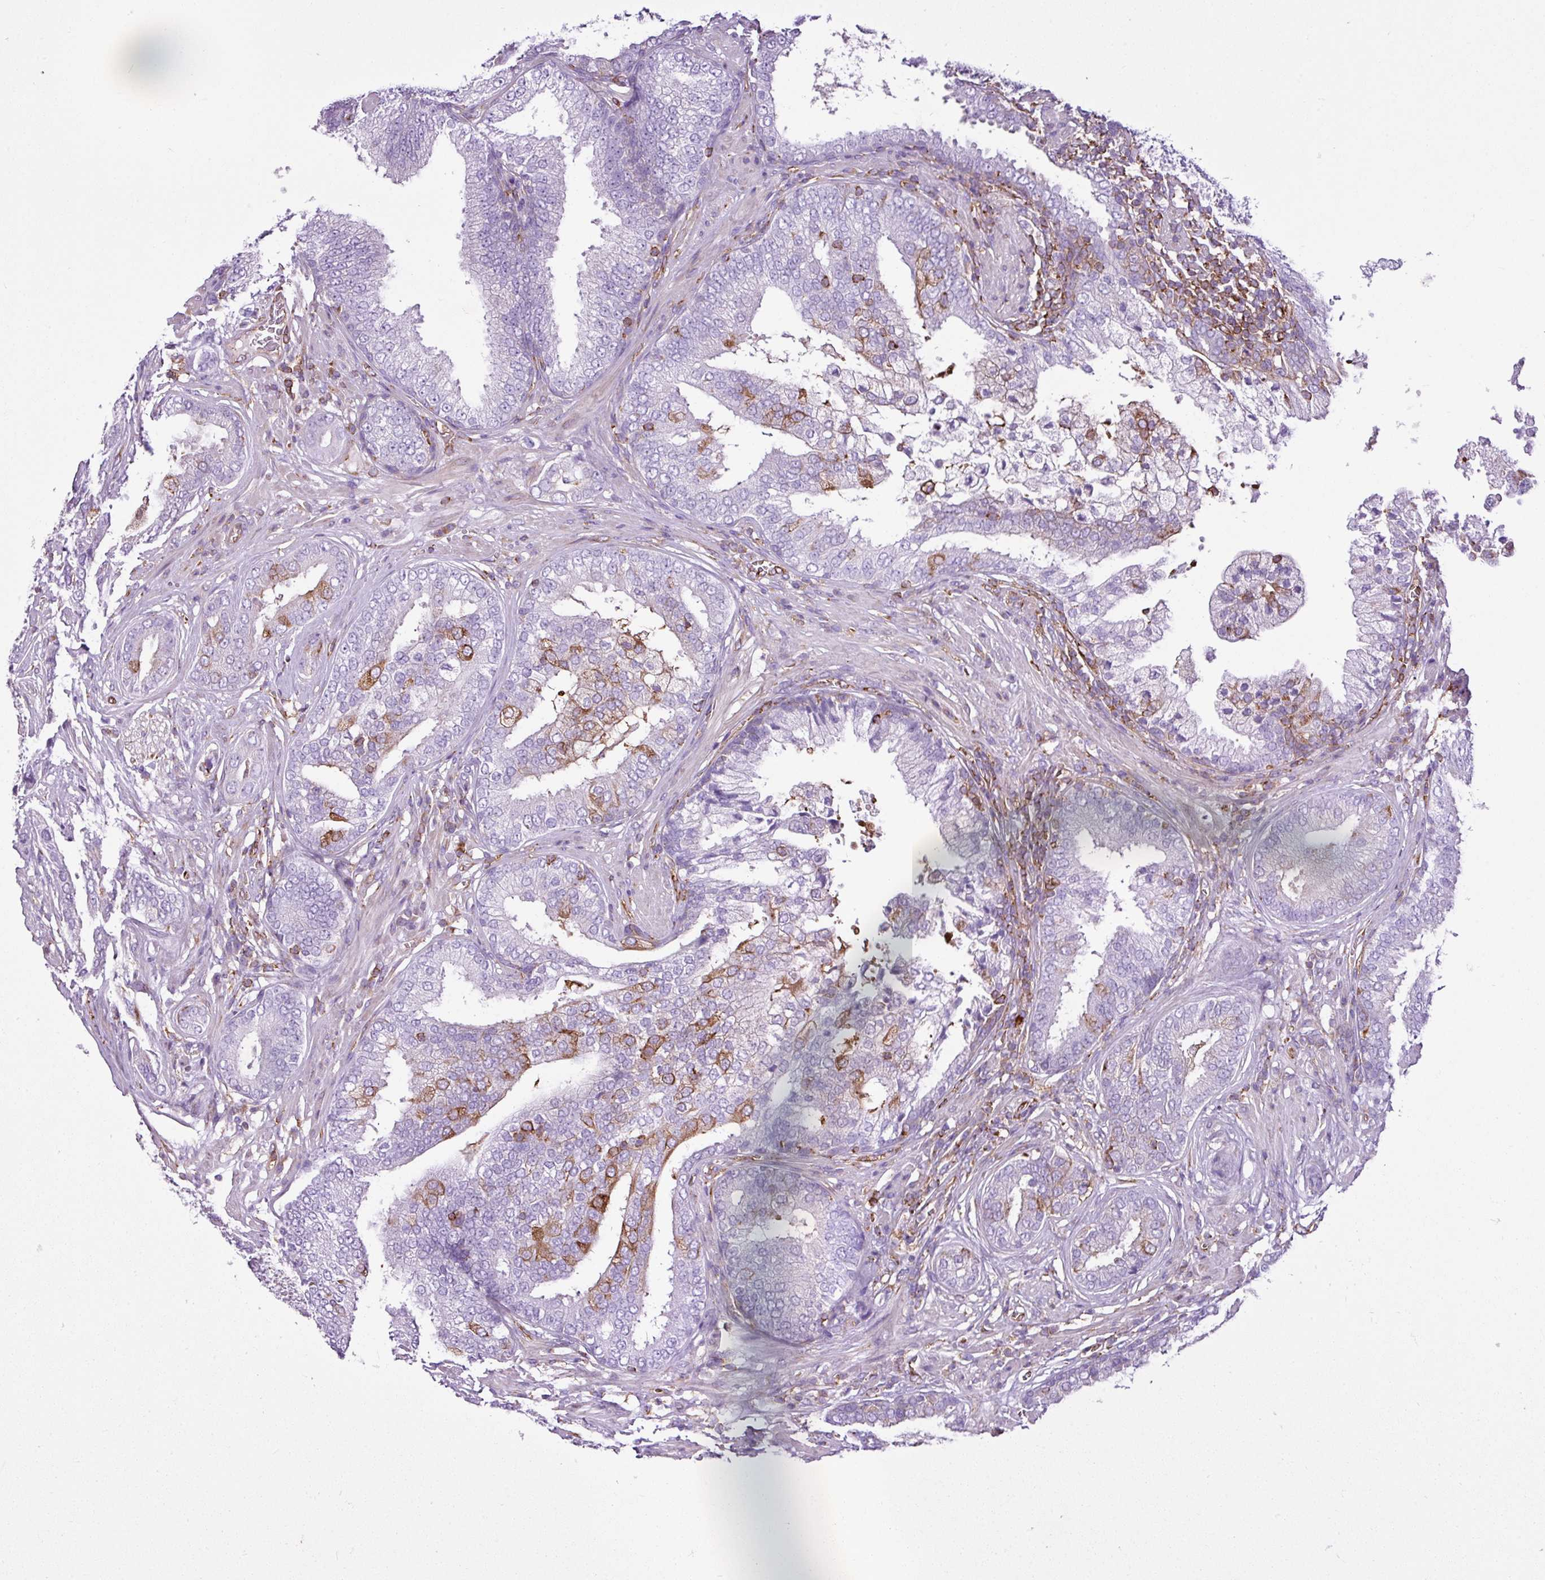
{"staining": {"intensity": "negative", "quantity": "none", "location": "none"}, "tissue": "prostate cancer", "cell_type": "Tumor cells", "image_type": "cancer", "snomed": [{"axis": "morphology", "description": "Adenocarcinoma, High grade"}, {"axis": "topography", "description": "Prostate"}], "caption": "Image shows no protein staining in tumor cells of prostate high-grade adenocarcinoma tissue.", "gene": "EME2", "patient": {"sex": "male", "age": 55}}